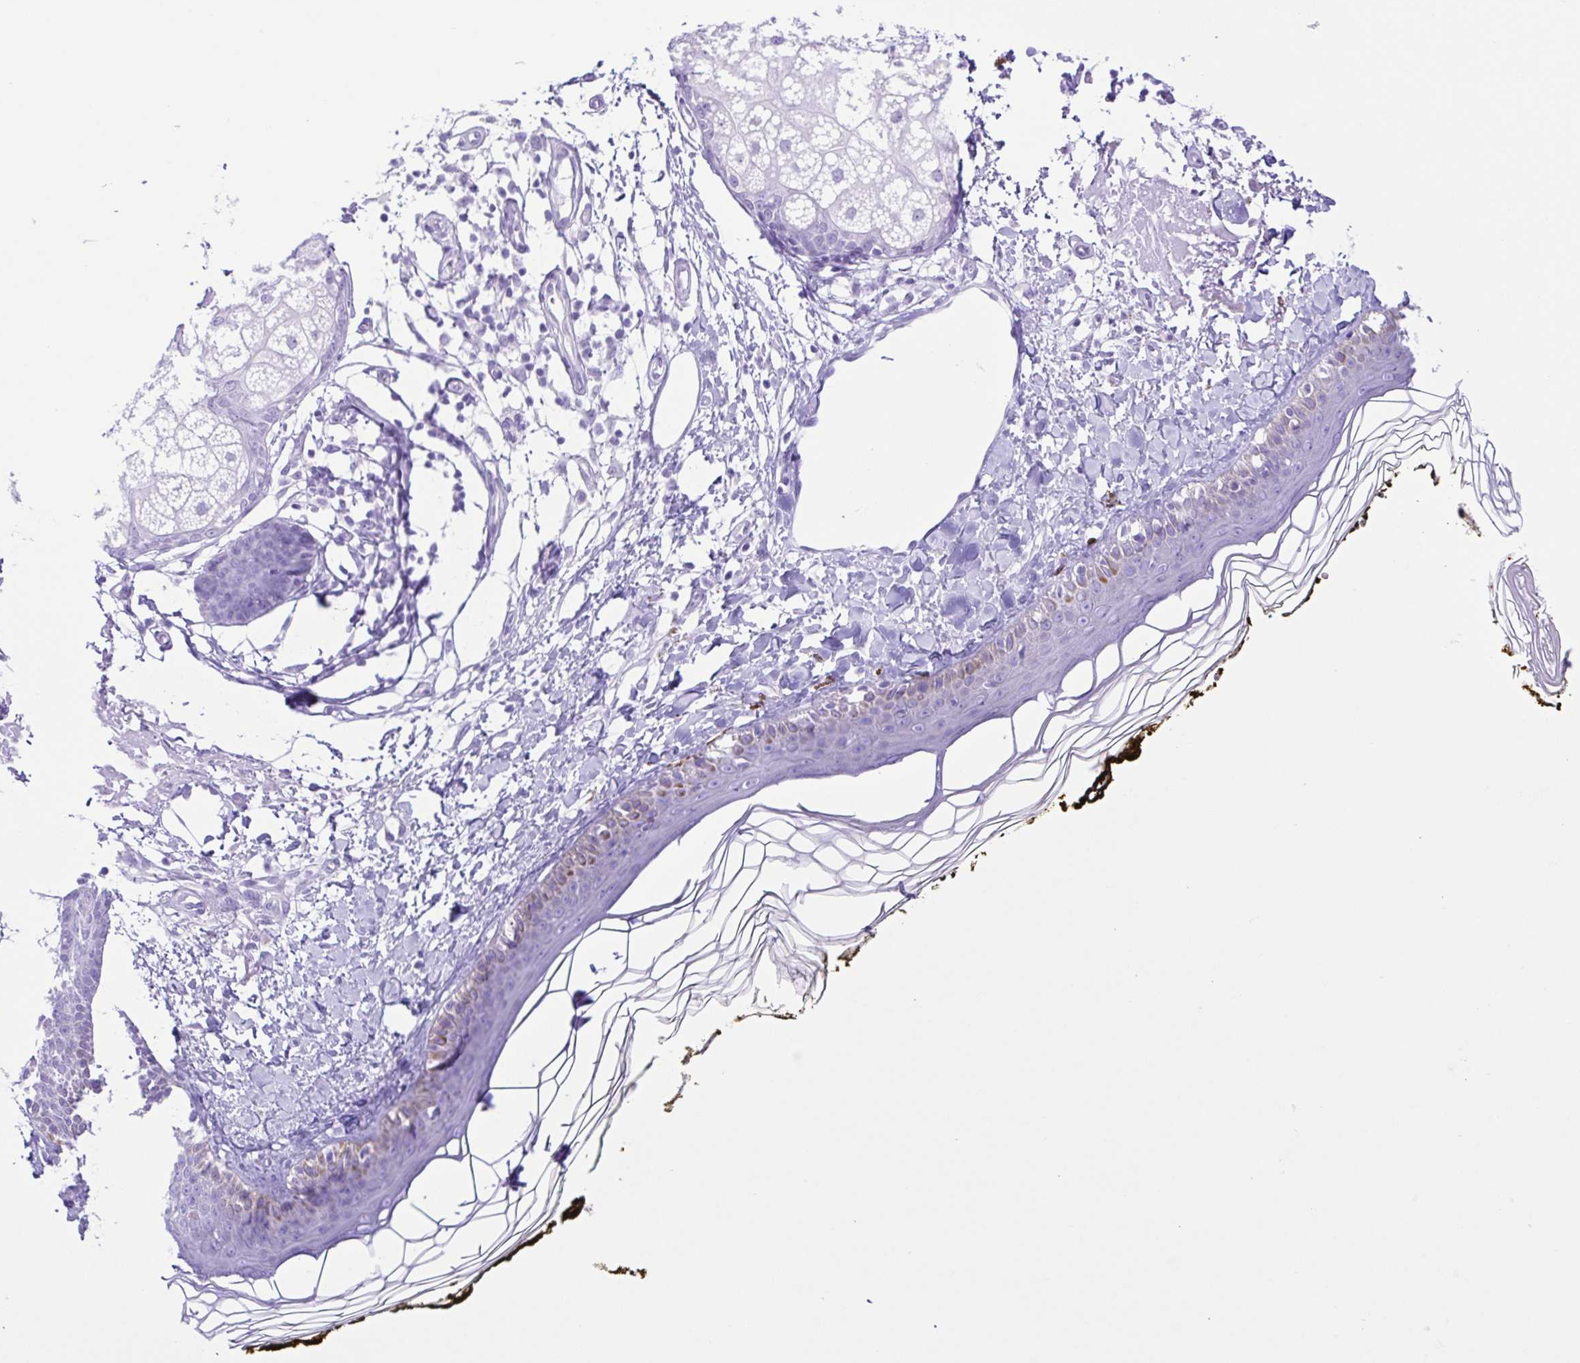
{"staining": {"intensity": "negative", "quantity": "none", "location": "none"}, "tissue": "skin", "cell_type": "Fibroblasts", "image_type": "normal", "snomed": [{"axis": "morphology", "description": "Normal tissue, NOS"}, {"axis": "topography", "description": "Skin"}], "caption": "High power microscopy image of an IHC histopathology image of unremarkable skin, revealing no significant expression in fibroblasts.", "gene": "ERP27", "patient": {"sex": "male", "age": 76}}